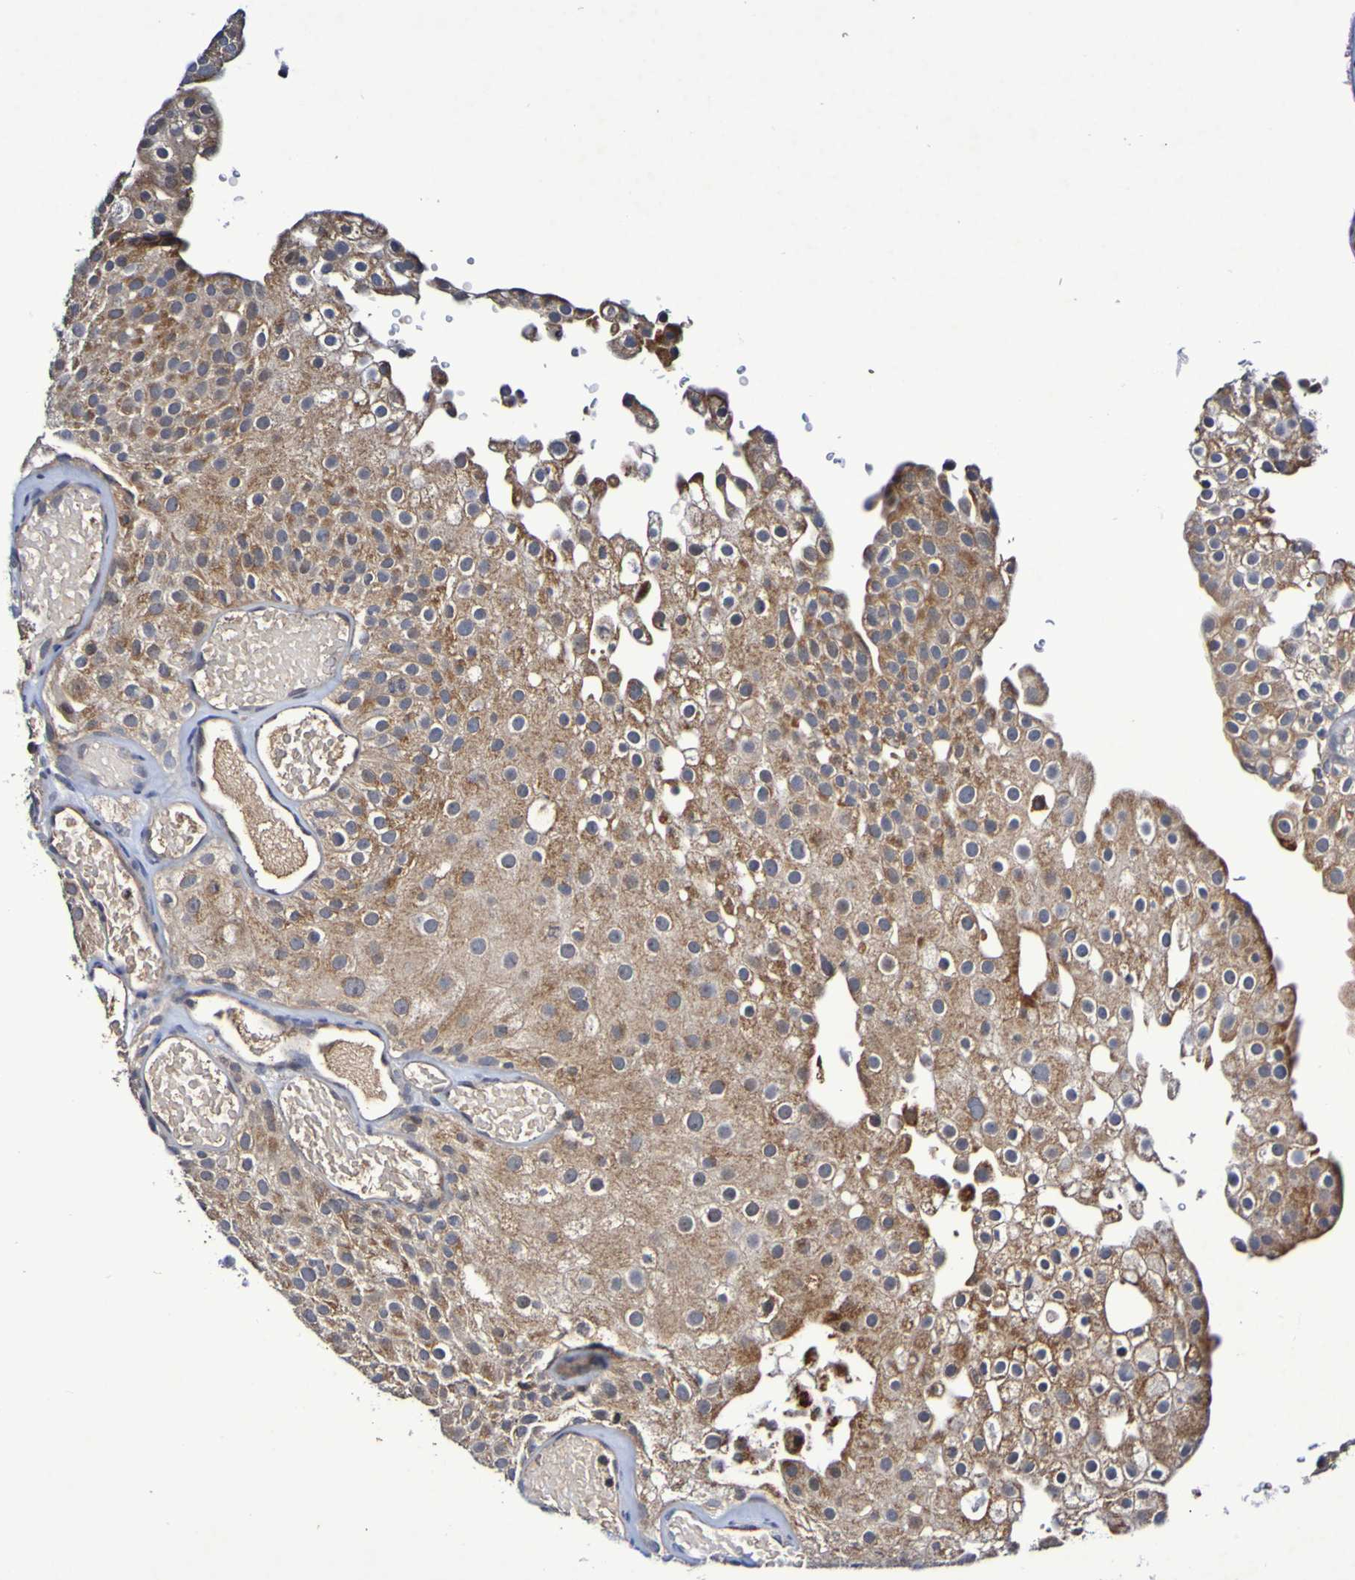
{"staining": {"intensity": "moderate", "quantity": ">75%", "location": "cytoplasmic/membranous"}, "tissue": "urothelial cancer", "cell_type": "Tumor cells", "image_type": "cancer", "snomed": [{"axis": "morphology", "description": "Urothelial carcinoma, Low grade"}, {"axis": "topography", "description": "Urinary bladder"}], "caption": "Urothelial cancer stained with a brown dye shows moderate cytoplasmic/membranous positive positivity in about >75% of tumor cells.", "gene": "PTP4A2", "patient": {"sex": "male", "age": 78}}